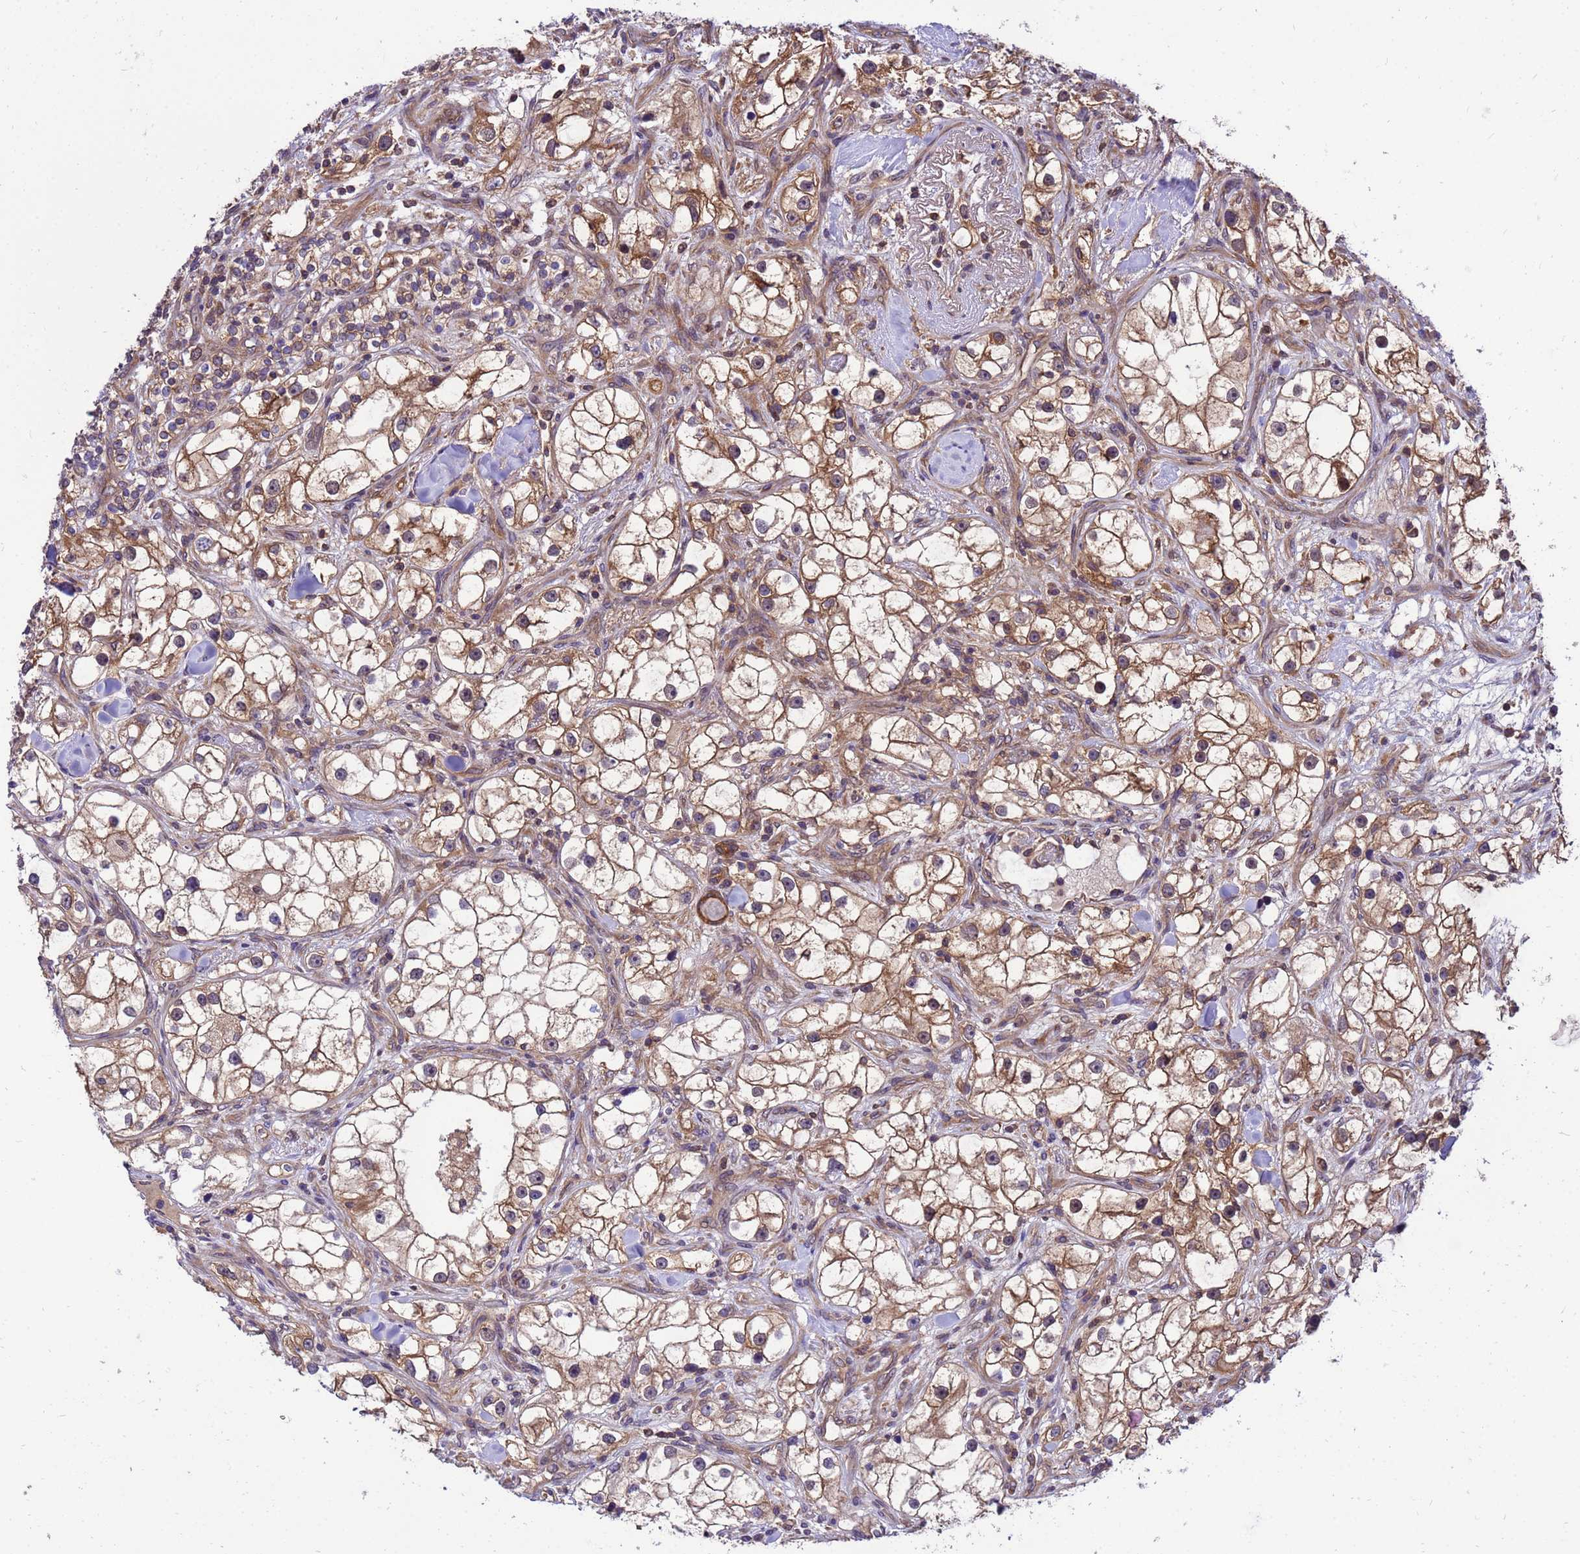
{"staining": {"intensity": "moderate", "quantity": ">75%", "location": "cytoplasmic/membranous"}, "tissue": "renal cancer", "cell_type": "Tumor cells", "image_type": "cancer", "snomed": [{"axis": "morphology", "description": "Adenocarcinoma, NOS"}, {"axis": "topography", "description": "Kidney"}], "caption": "An IHC image of neoplastic tissue is shown. Protein staining in brown highlights moderate cytoplasmic/membranous positivity in adenocarcinoma (renal) within tumor cells.", "gene": "GET3", "patient": {"sex": "male", "age": 77}}